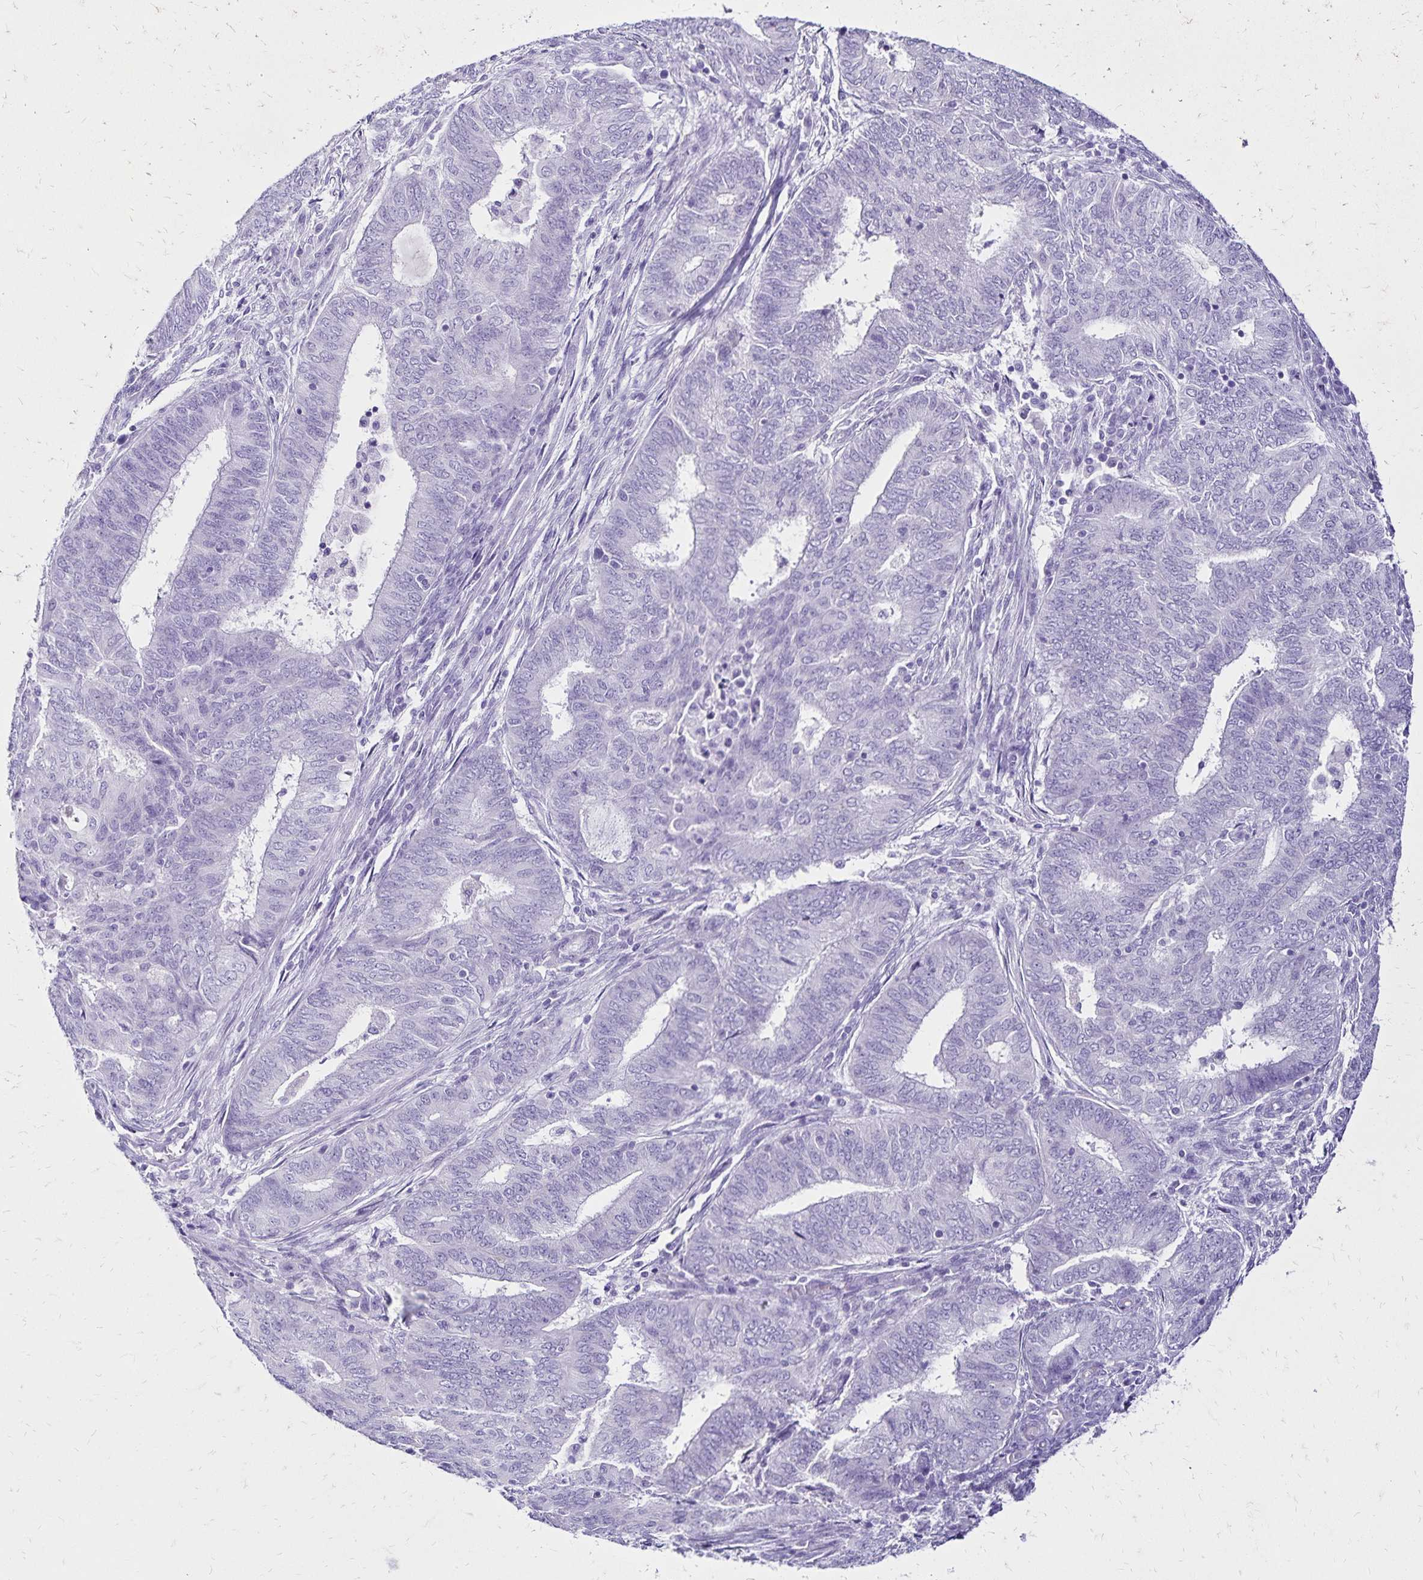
{"staining": {"intensity": "negative", "quantity": "none", "location": "none"}, "tissue": "endometrial cancer", "cell_type": "Tumor cells", "image_type": "cancer", "snomed": [{"axis": "morphology", "description": "Adenocarcinoma, NOS"}, {"axis": "topography", "description": "Endometrium"}], "caption": "Immunohistochemistry (IHC) histopathology image of neoplastic tissue: human endometrial adenocarcinoma stained with DAB (3,3'-diaminobenzidine) shows no significant protein positivity in tumor cells.", "gene": "LIN28B", "patient": {"sex": "female", "age": 62}}